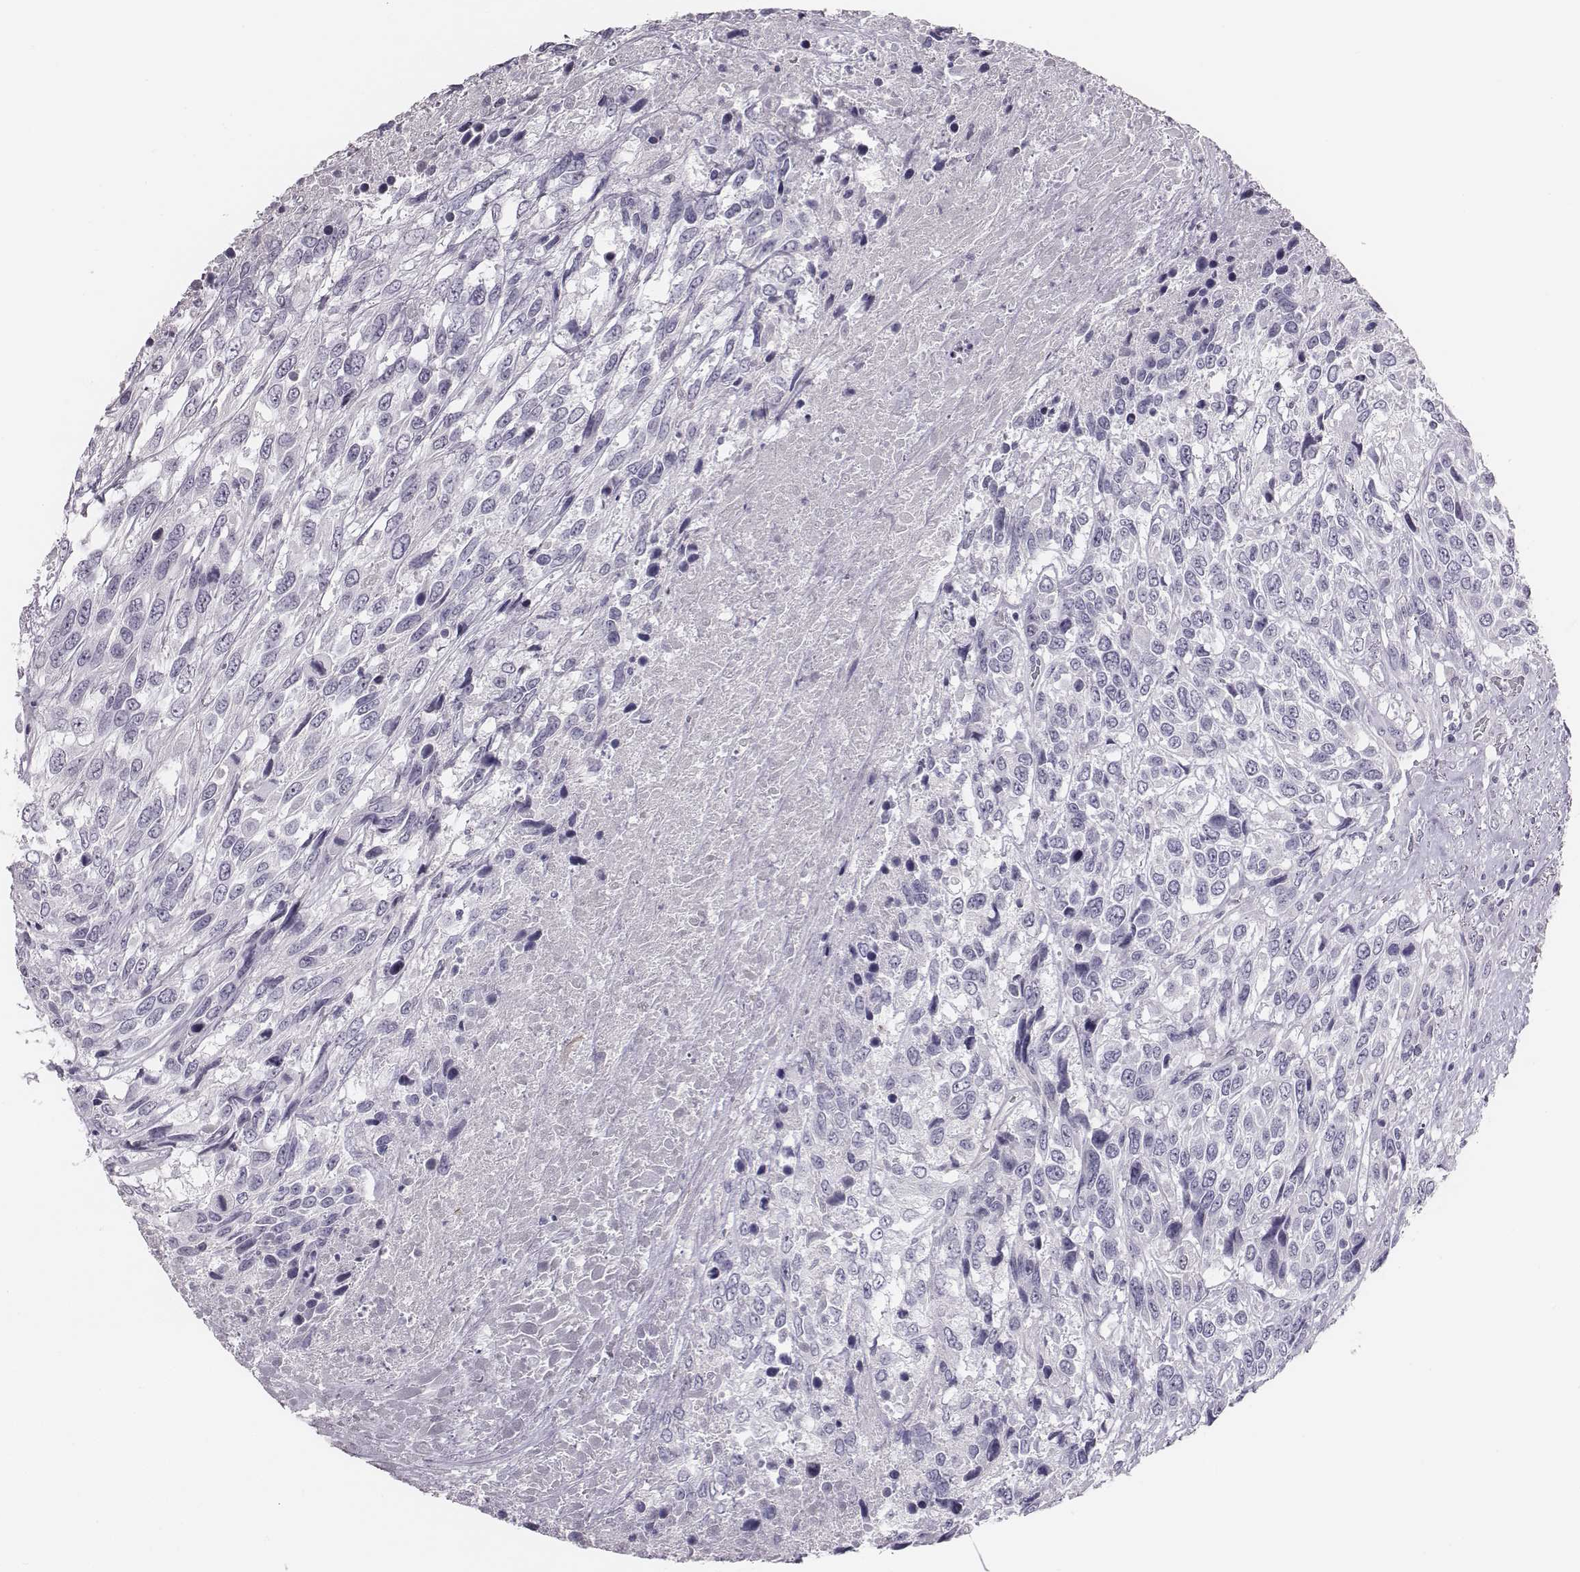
{"staining": {"intensity": "negative", "quantity": "none", "location": "none"}, "tissue": "urothelial cancer", "cell_type": "Tumor cells", "image_type": "cancer", "snomed": [{"axis": "morphology", "description": "Urothelial carcinoma, High grade"}, {"axis": "topography", "description": "Urinary bladder"}], "caption": "IHC photomicrograph of neoplastic tissue: high-grade urothelial carcinoma stained with DAB shows no significant protein expression in tumor cells.", "gene": "CACNG4", "patient": {"sex": "female", "age": 70}}